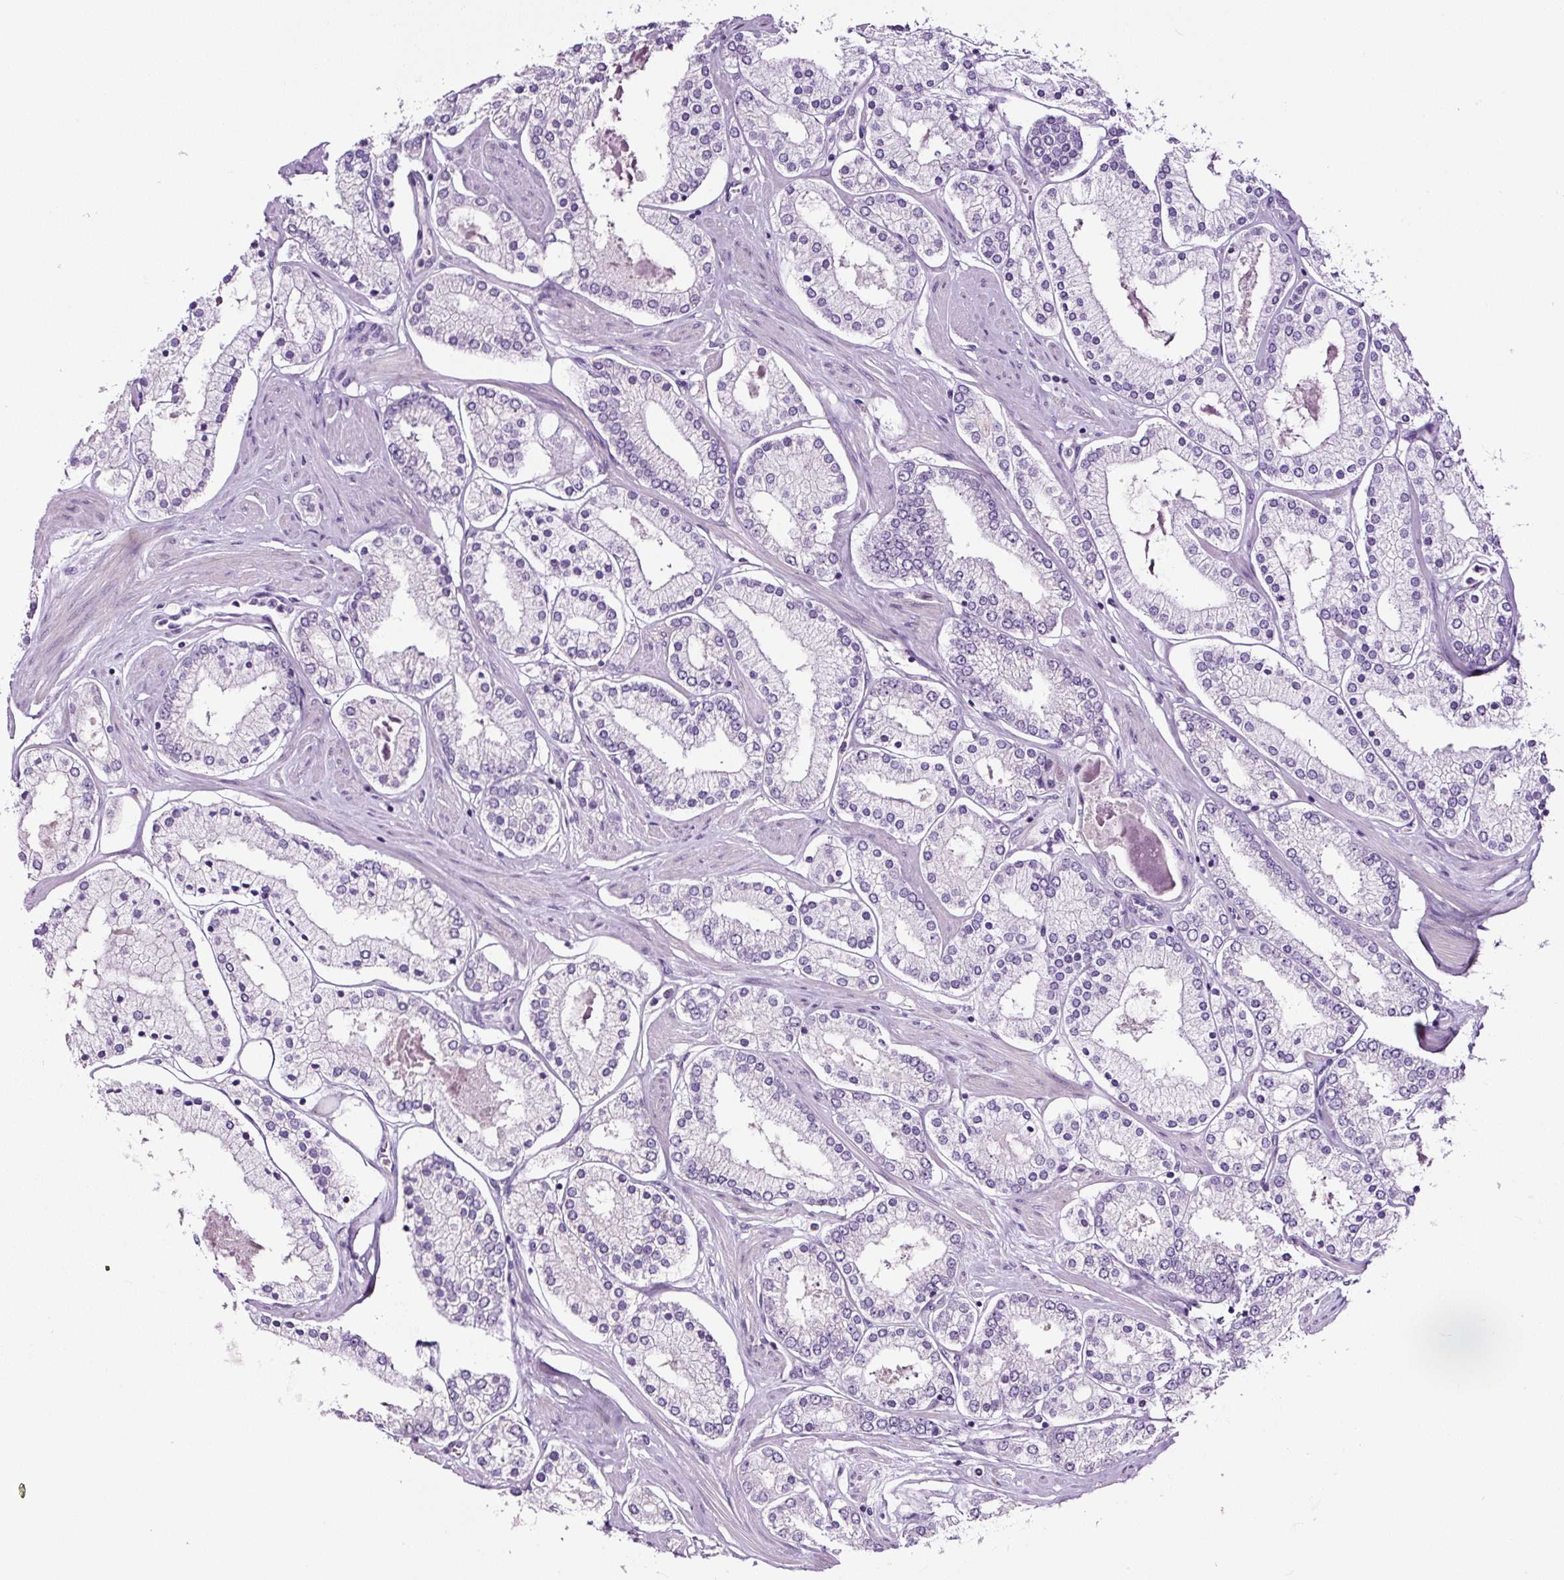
{"staining": {"intensity": "negative", "quantity": "none", "location": "none"}, "tissue": "prostate cancer", "cell_type": "Tumor cells", "image_type": "cancer", "snomed": [{"axis": "morphology", "description": "Adenocarcinoma, Low grade"}, {"axis": "topography", "description": "Prostate"}], "caption": "The photomicrograph displays no significant positivity in tumor cells of prostate cancer (low-grade adenocarcinoma).", "gene": "NOM1", "patient": {"sex": "male", "age": 42}}